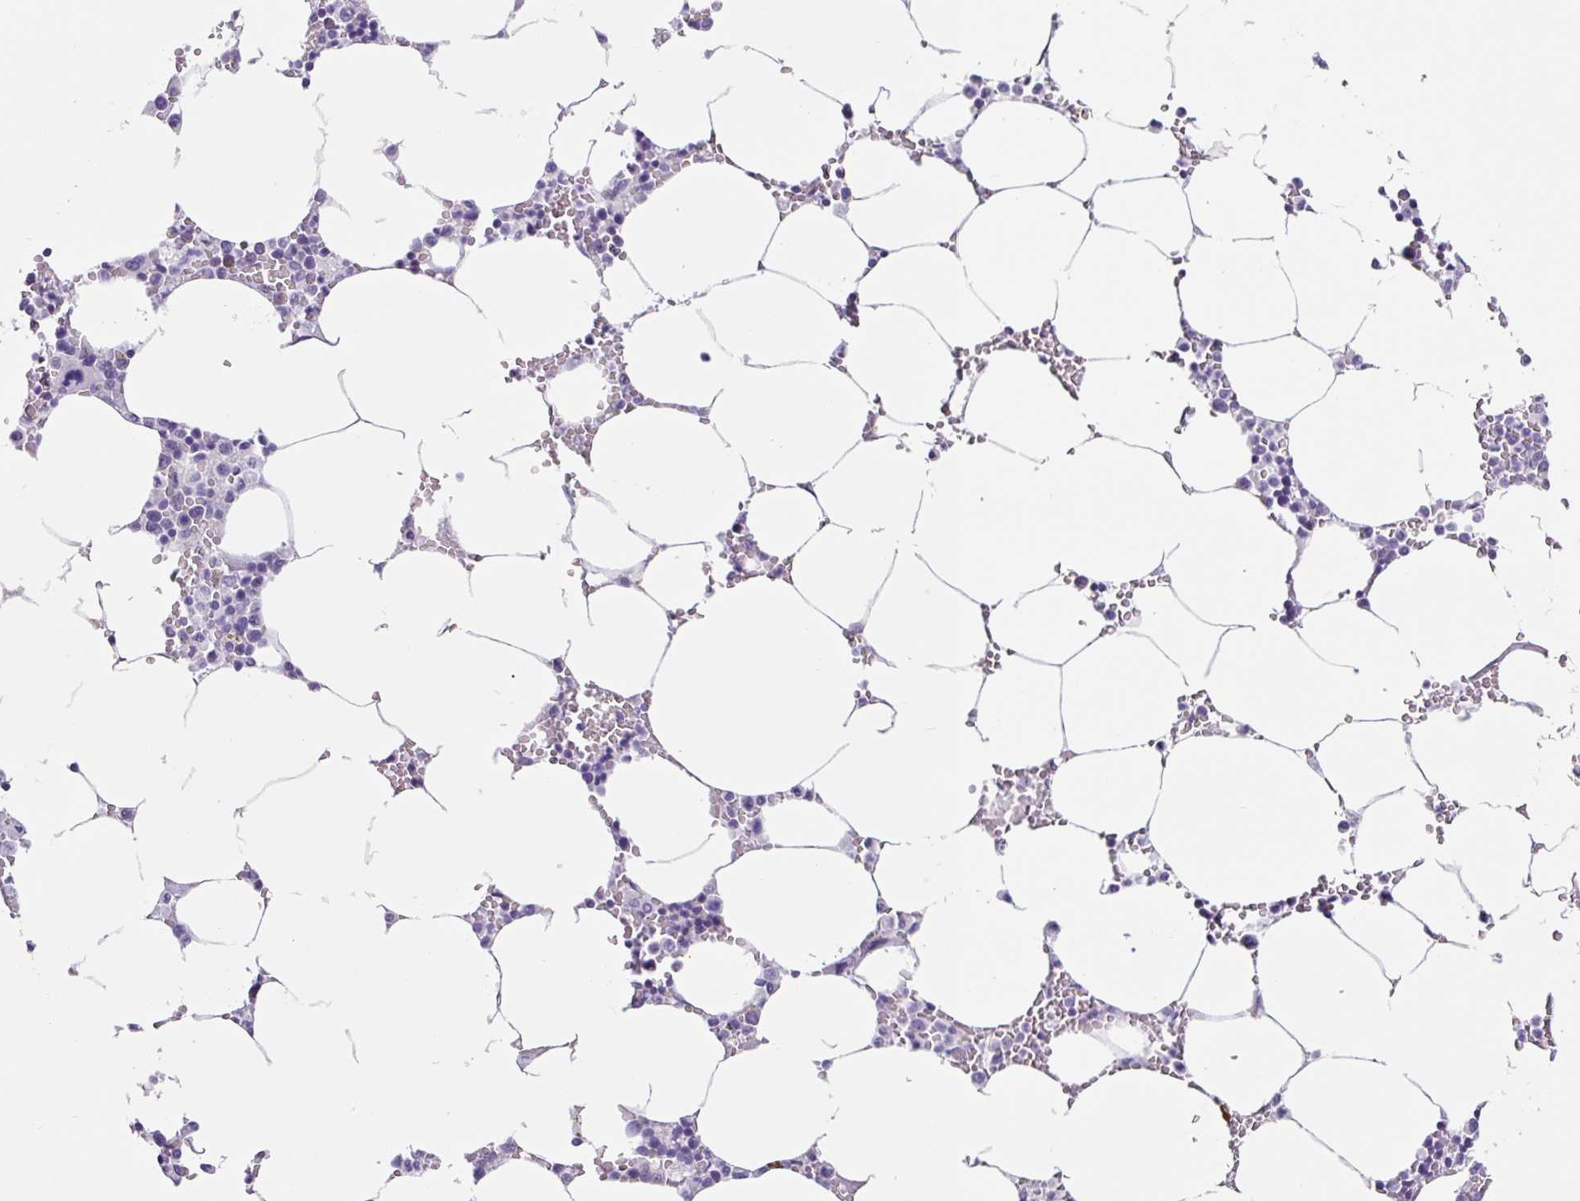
{"staining": {"intensity": "negative", "quantity": "none", "location": "none"}, "tissue": "bone marrow", "cell_type": "Hematopoietic cells", "image_type": "normal", "snomed": [{"axis": "morphology", "description": "Normal tissue, NOS"}, {"axis": "topography", "description": "Bone marrow"}], "caption": "Histopathology image shows no significant protein positivity in hematopoietic cells of normal bone marrow. Brightfield microscopy of IHC stained with DAB (3,3'-diaminobenzidine) (brown) and hematoxylin (blue), captured at high magnification.", "gene": "OTX1", "patient": {"sex": "male", "age": 70}}